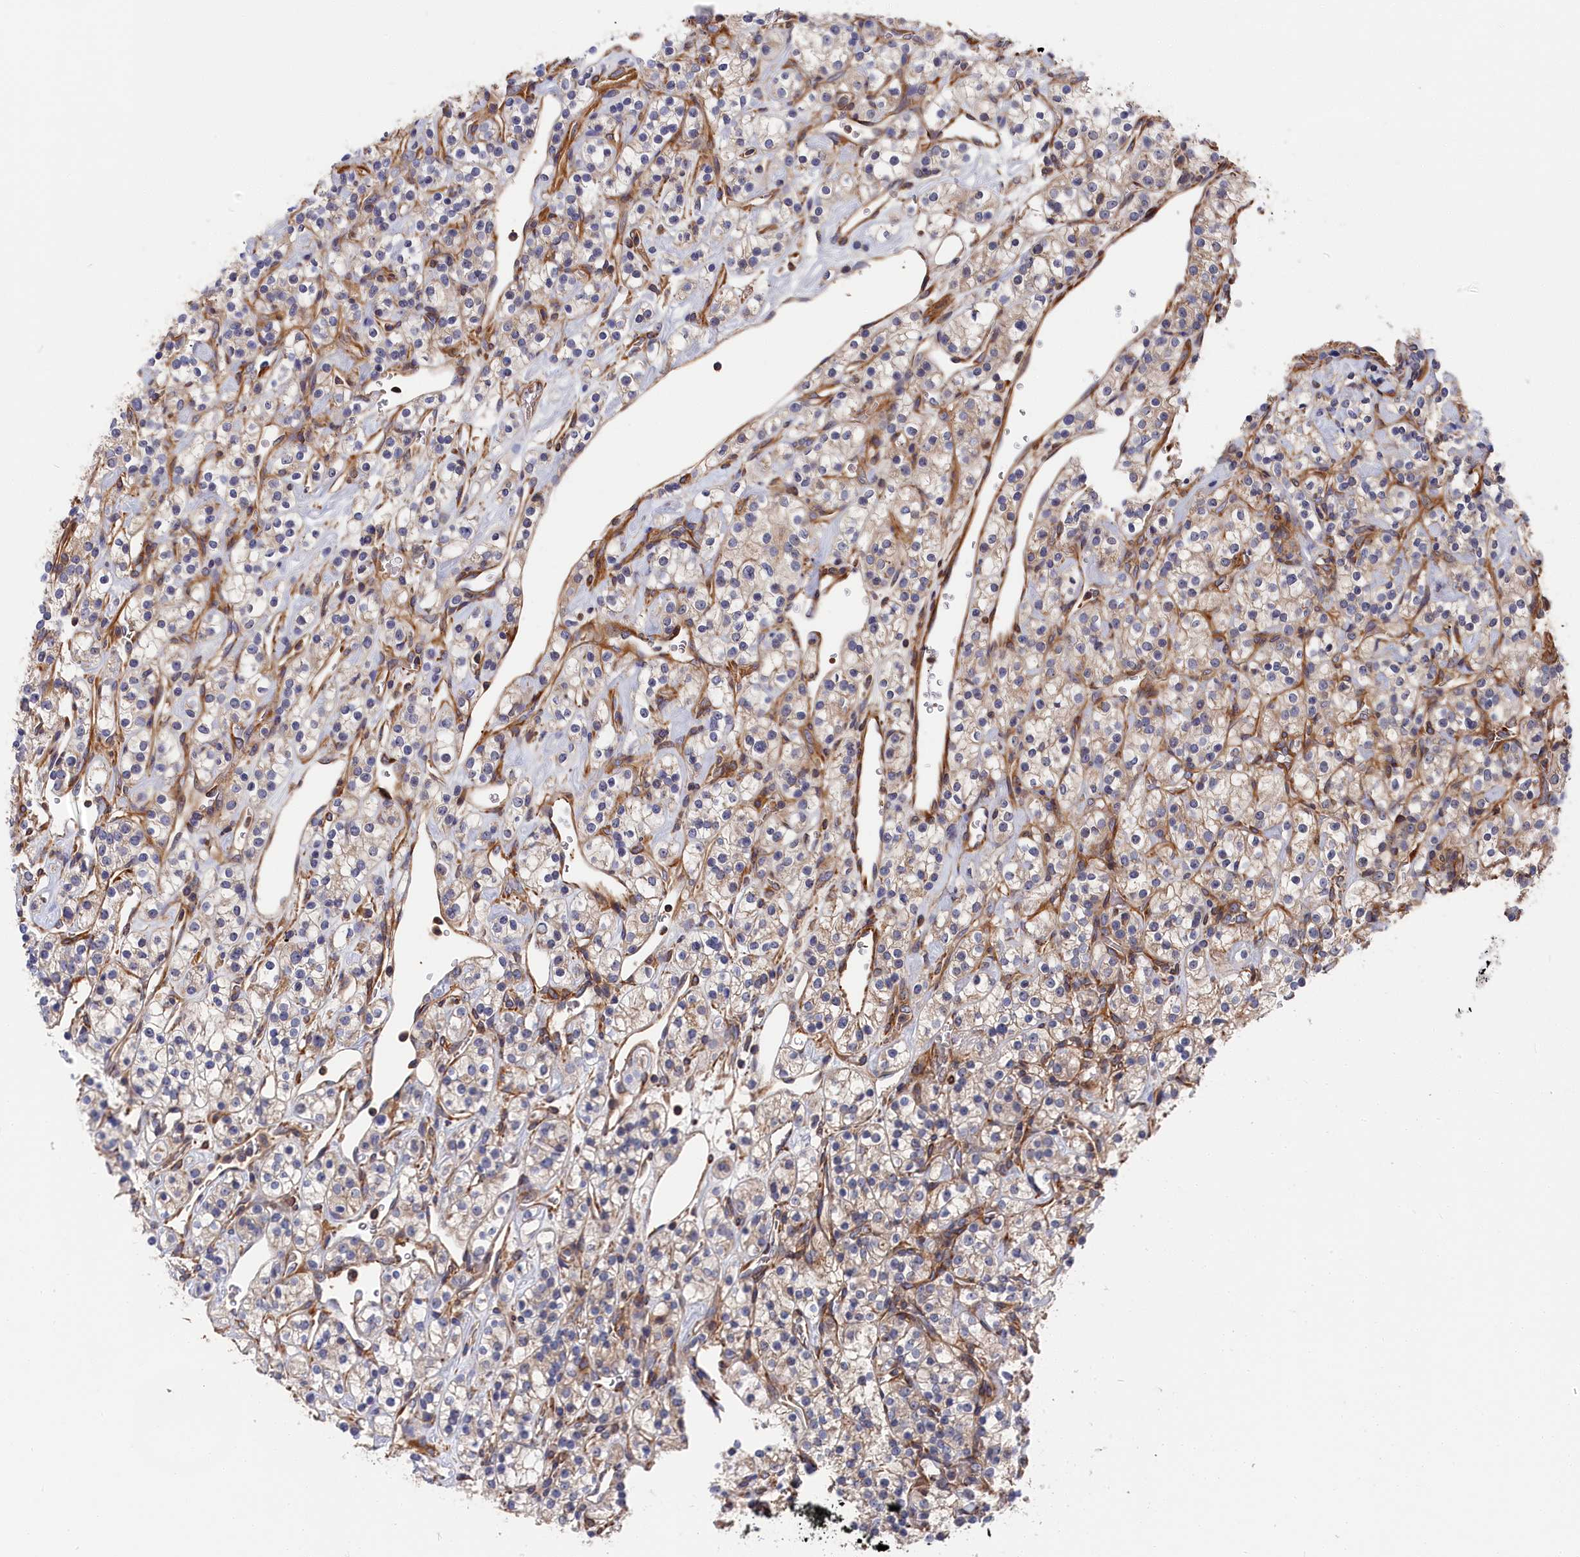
{"staining": {"intensity": "weak", "quantity": "25%-75%", "location": "cytoplasmic/membranous"}, "tissue": "renal cancer", "cell_type": "Tumor cells", "image_type": "cancer", "snomed": [{"axis": "morphology", "description": "Adenocarcinoma, NOS"}, {"axis": "topography", "description": "Kidney"}], "caption": "Immunohistochemical staining of renal adenocarcinoma displays weak cytoplasmic/membranous protein expression in about 25%-75% of tumor cells.", "gene": "LDHD", "patient": {"sex": "male", "age": 77}}